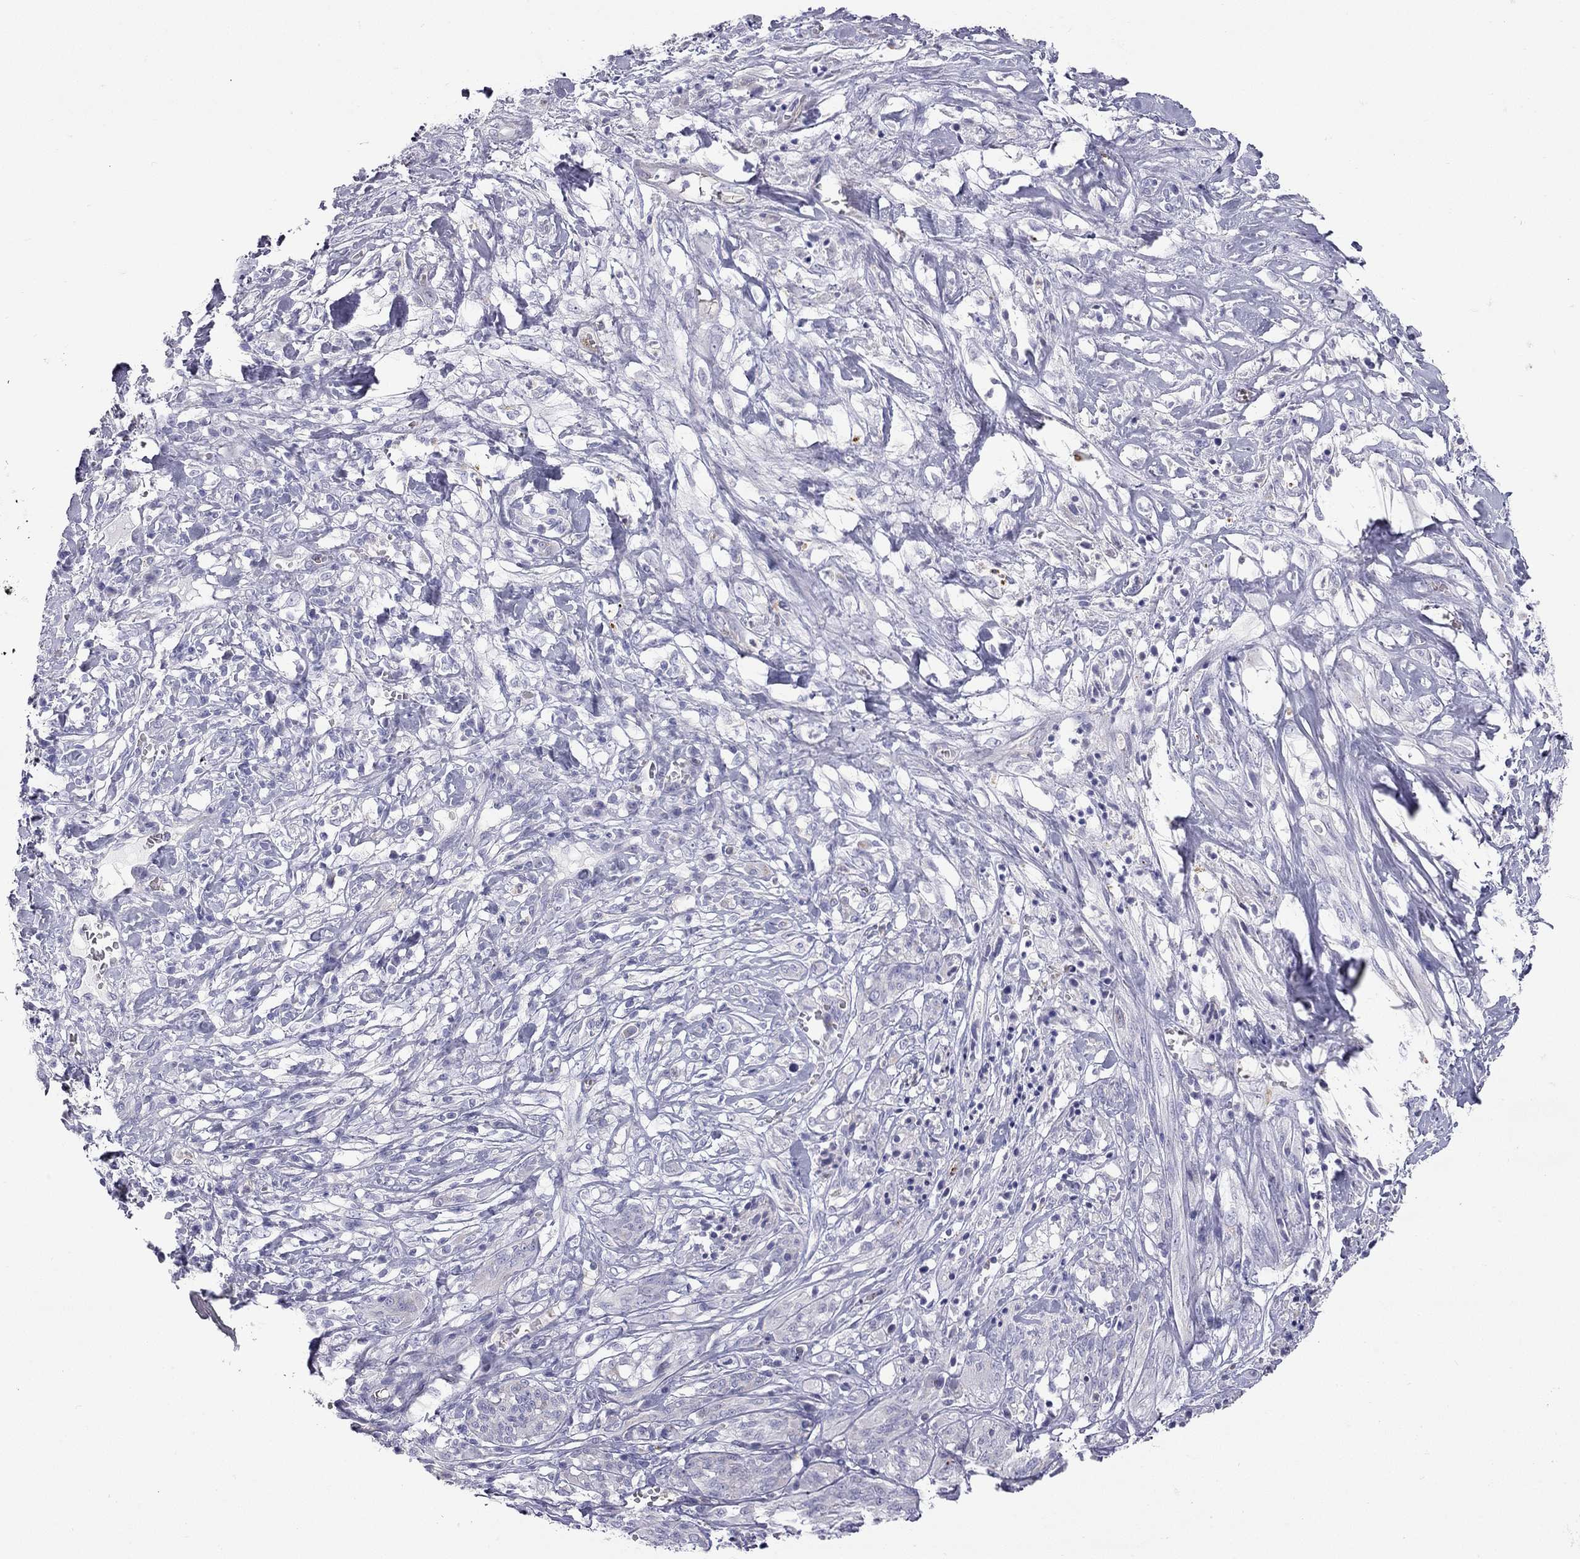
{"staining": {"intensity": "negative", "quantity": "none", "location": "none"}, "tissue": "melanoma", "cell_type": "Tumor cells", "image_type": "cancer", "snomed": [{"axis": "morphology", "description": "Malignant melanoma, NOS"}, {"axis": "topography", "description": "Skin"}], "caption": "This is an immunohistochemistry (IHC) histopathology image of malignant melanoma. There is no staining in tumor cells.", "gene": "TDRD6", "patient": {"sex": "female", "age": 91}}